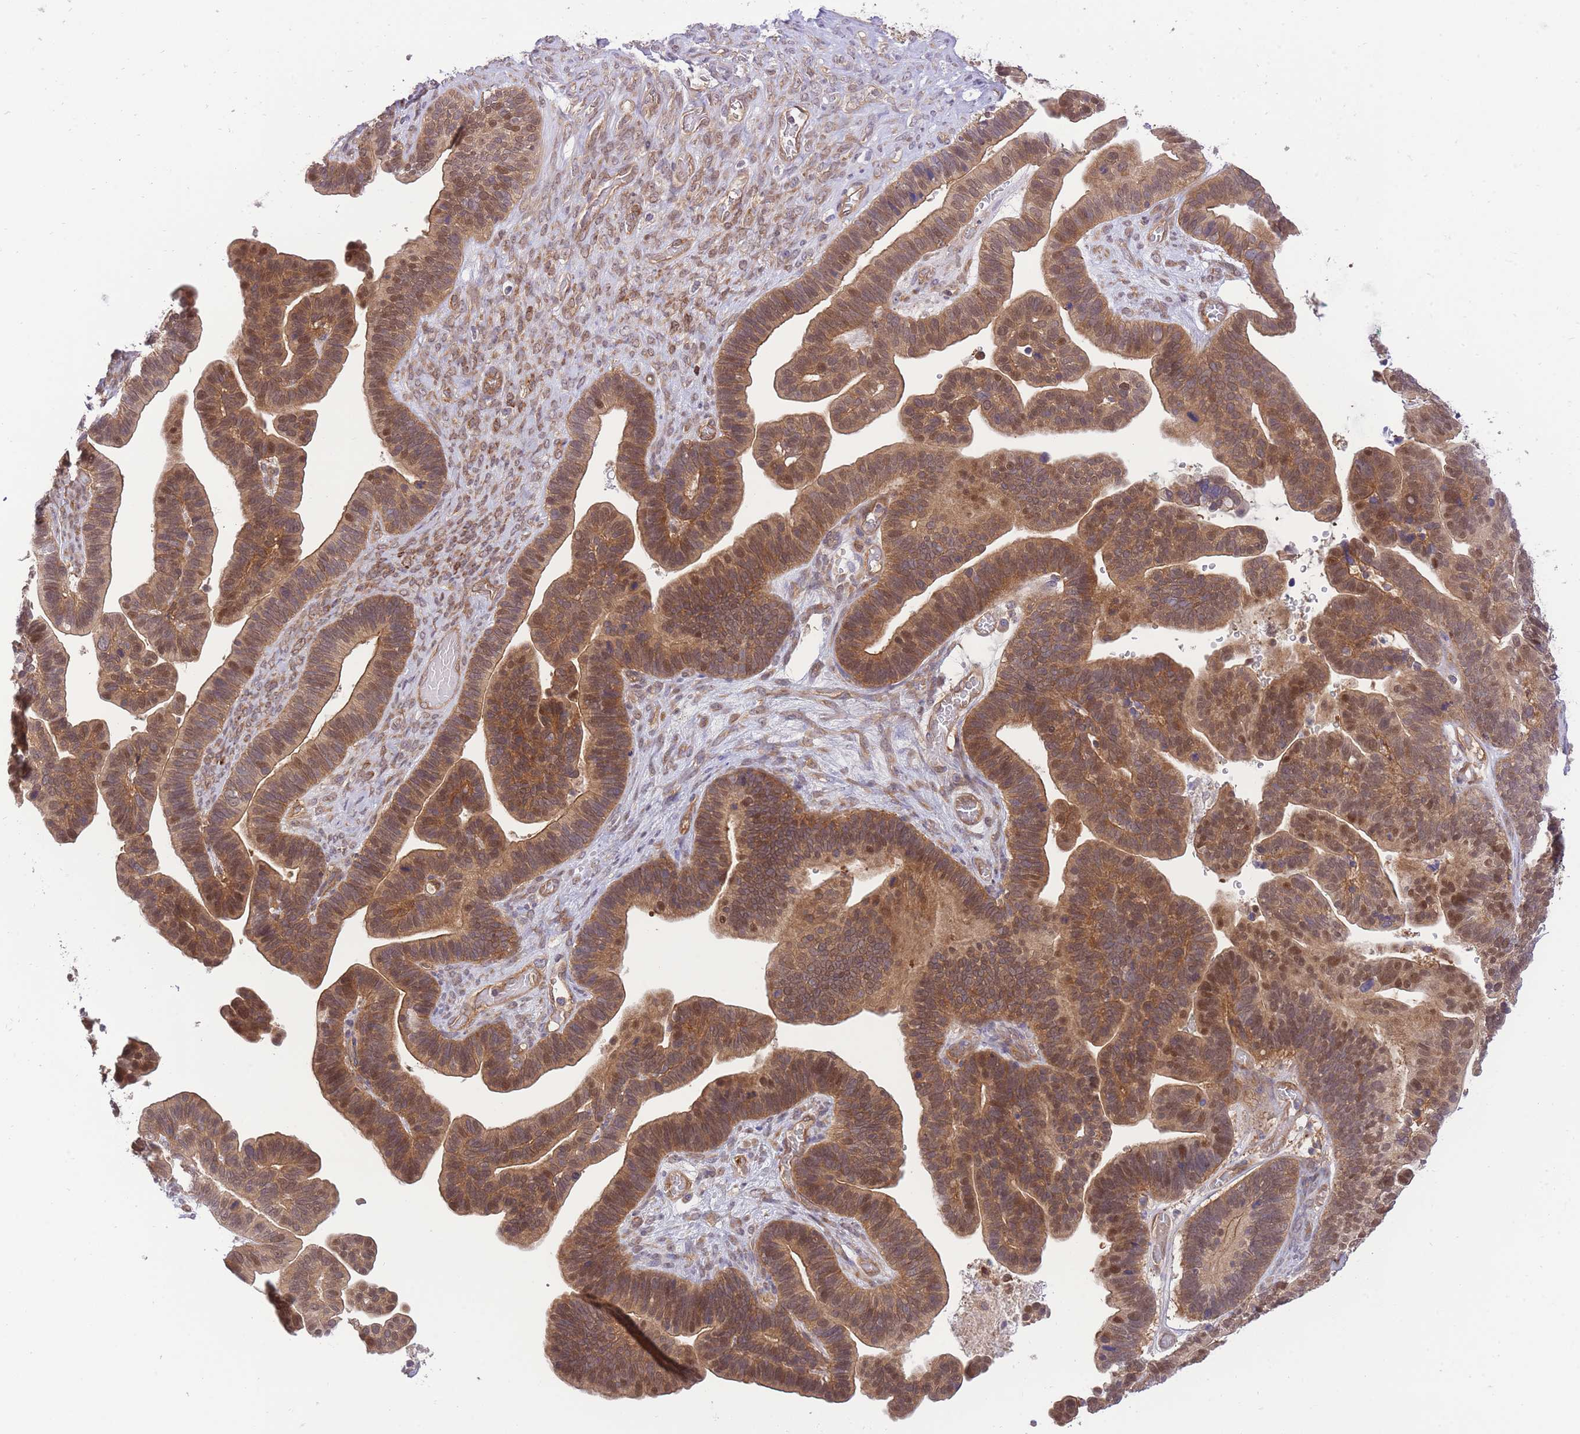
{"staining": {"intensity": "moderate", "quantity": ">75%", "location": "cytoplasmic/membranous,nuclear"}, "tissue": "ovarian cancer", "cell_type": "Tumor cells", "image_type": "cancer", "snomed": [{"axis": "morphology", "description": "Cystadenocarcinoma, serous, NOS"}, {"axis": "topography", "description": "Ovary"}], "caption": "This is a histology image of immunohistochemistry staining of serous cystadenocarcinoma (ovarian), which shows moderate staining in the cytoplasmic/membranous and nuclear of tumor cells.", "gene": "PREP", "patient": {"sex": "female", "age": 56}}